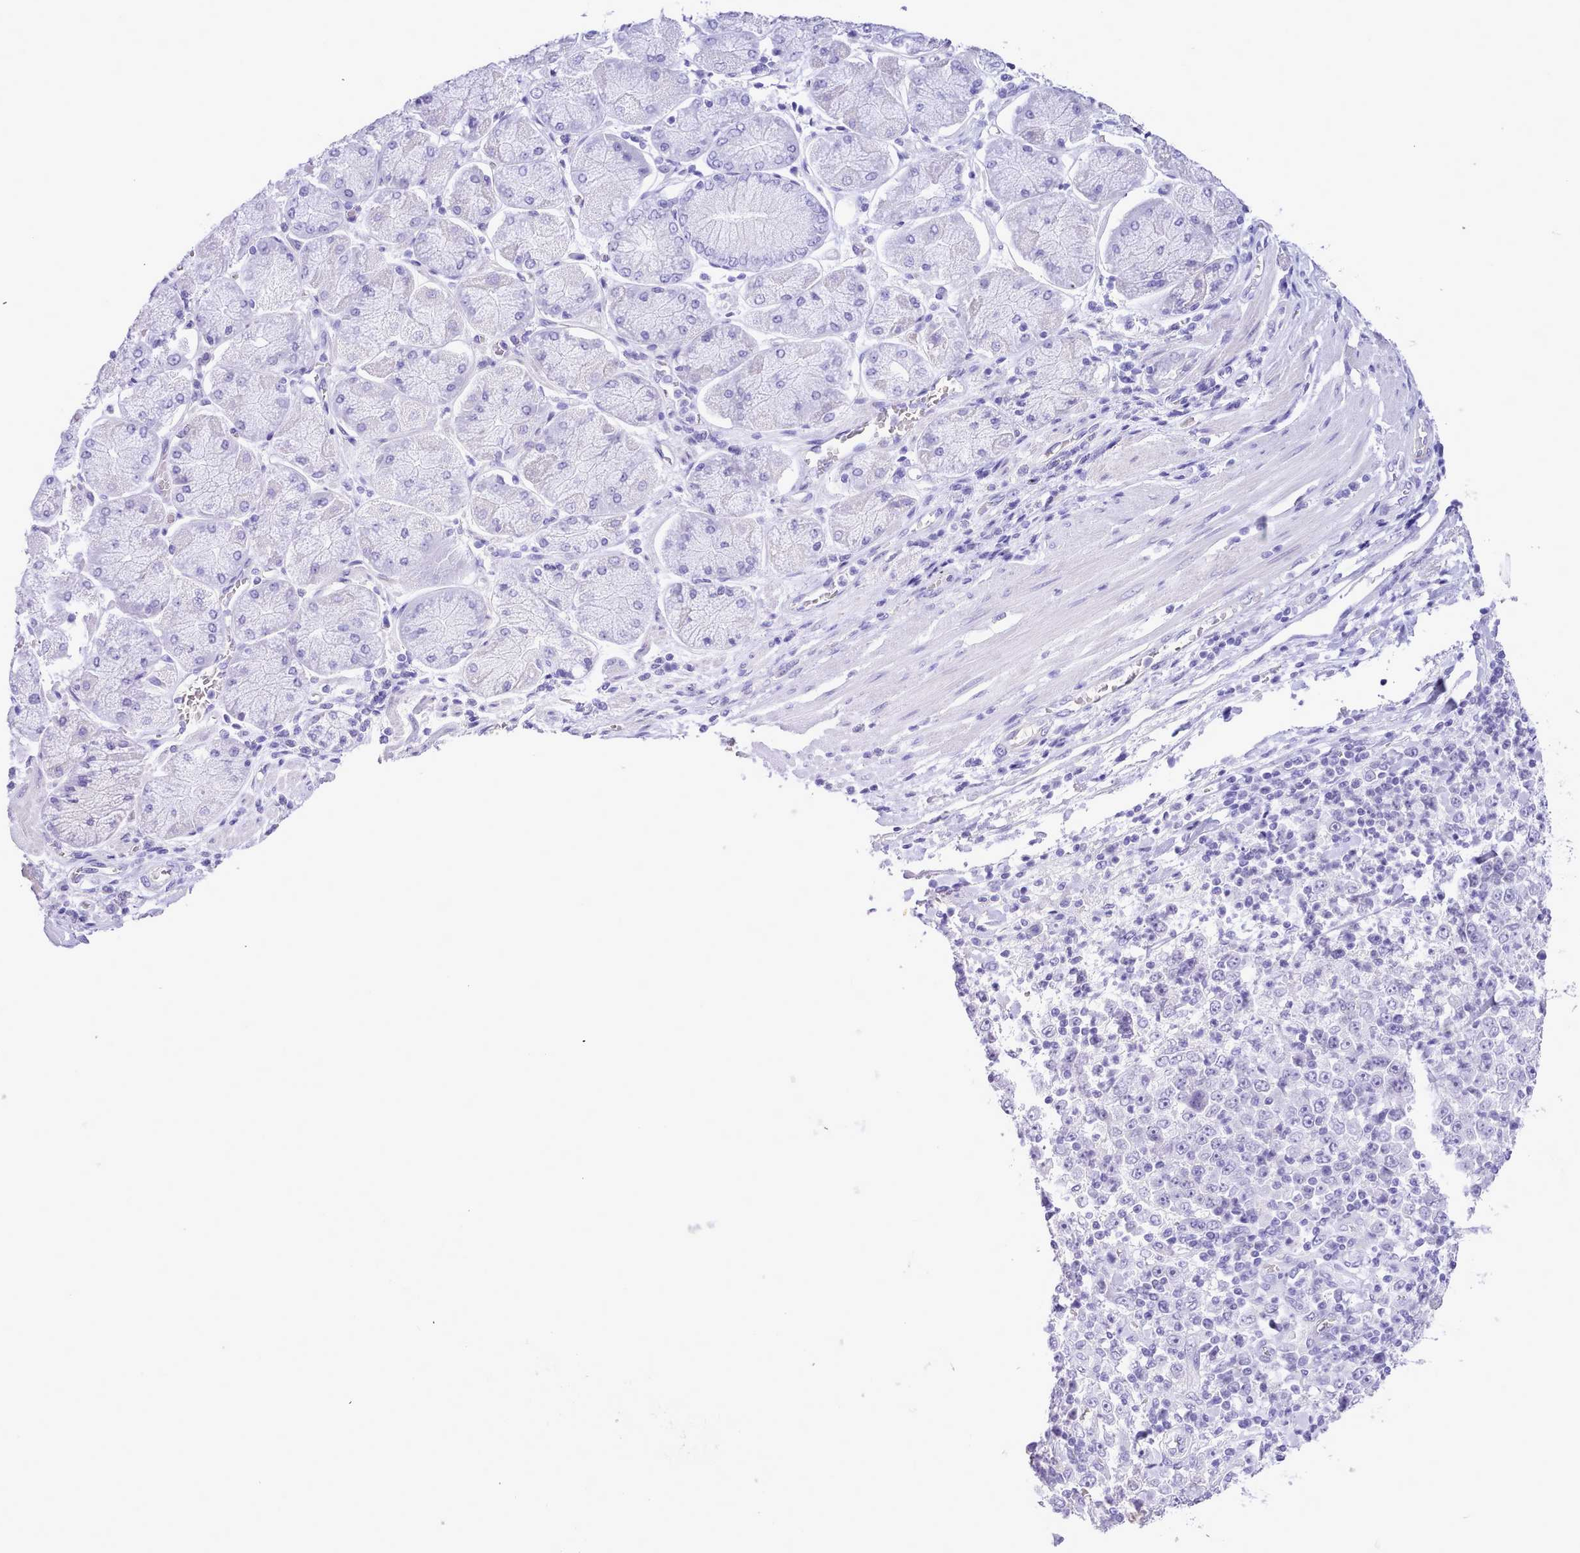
{"staining": {"intensity": "negative", "quantity": "none", "location": "none"}, "tissue": "stomach cancer", "cell_type": "Tumor cells", "image_type": "cancer", "snomed": [{"axis": "morphology", "description": "Normal tissue, NOS"}, {"axis": "morphology", "description": "Adenocarcinoma, NOS"}, {"axis": "topography", "description": "Stomach, upper"}, {"axis": "topography", "description": "Stomach"}], "caption": "Tumor cells show no significant protein expression in stomach cancer.", "gene": "LRRC37A", "patient": {"sex": "male", "age": 59}}